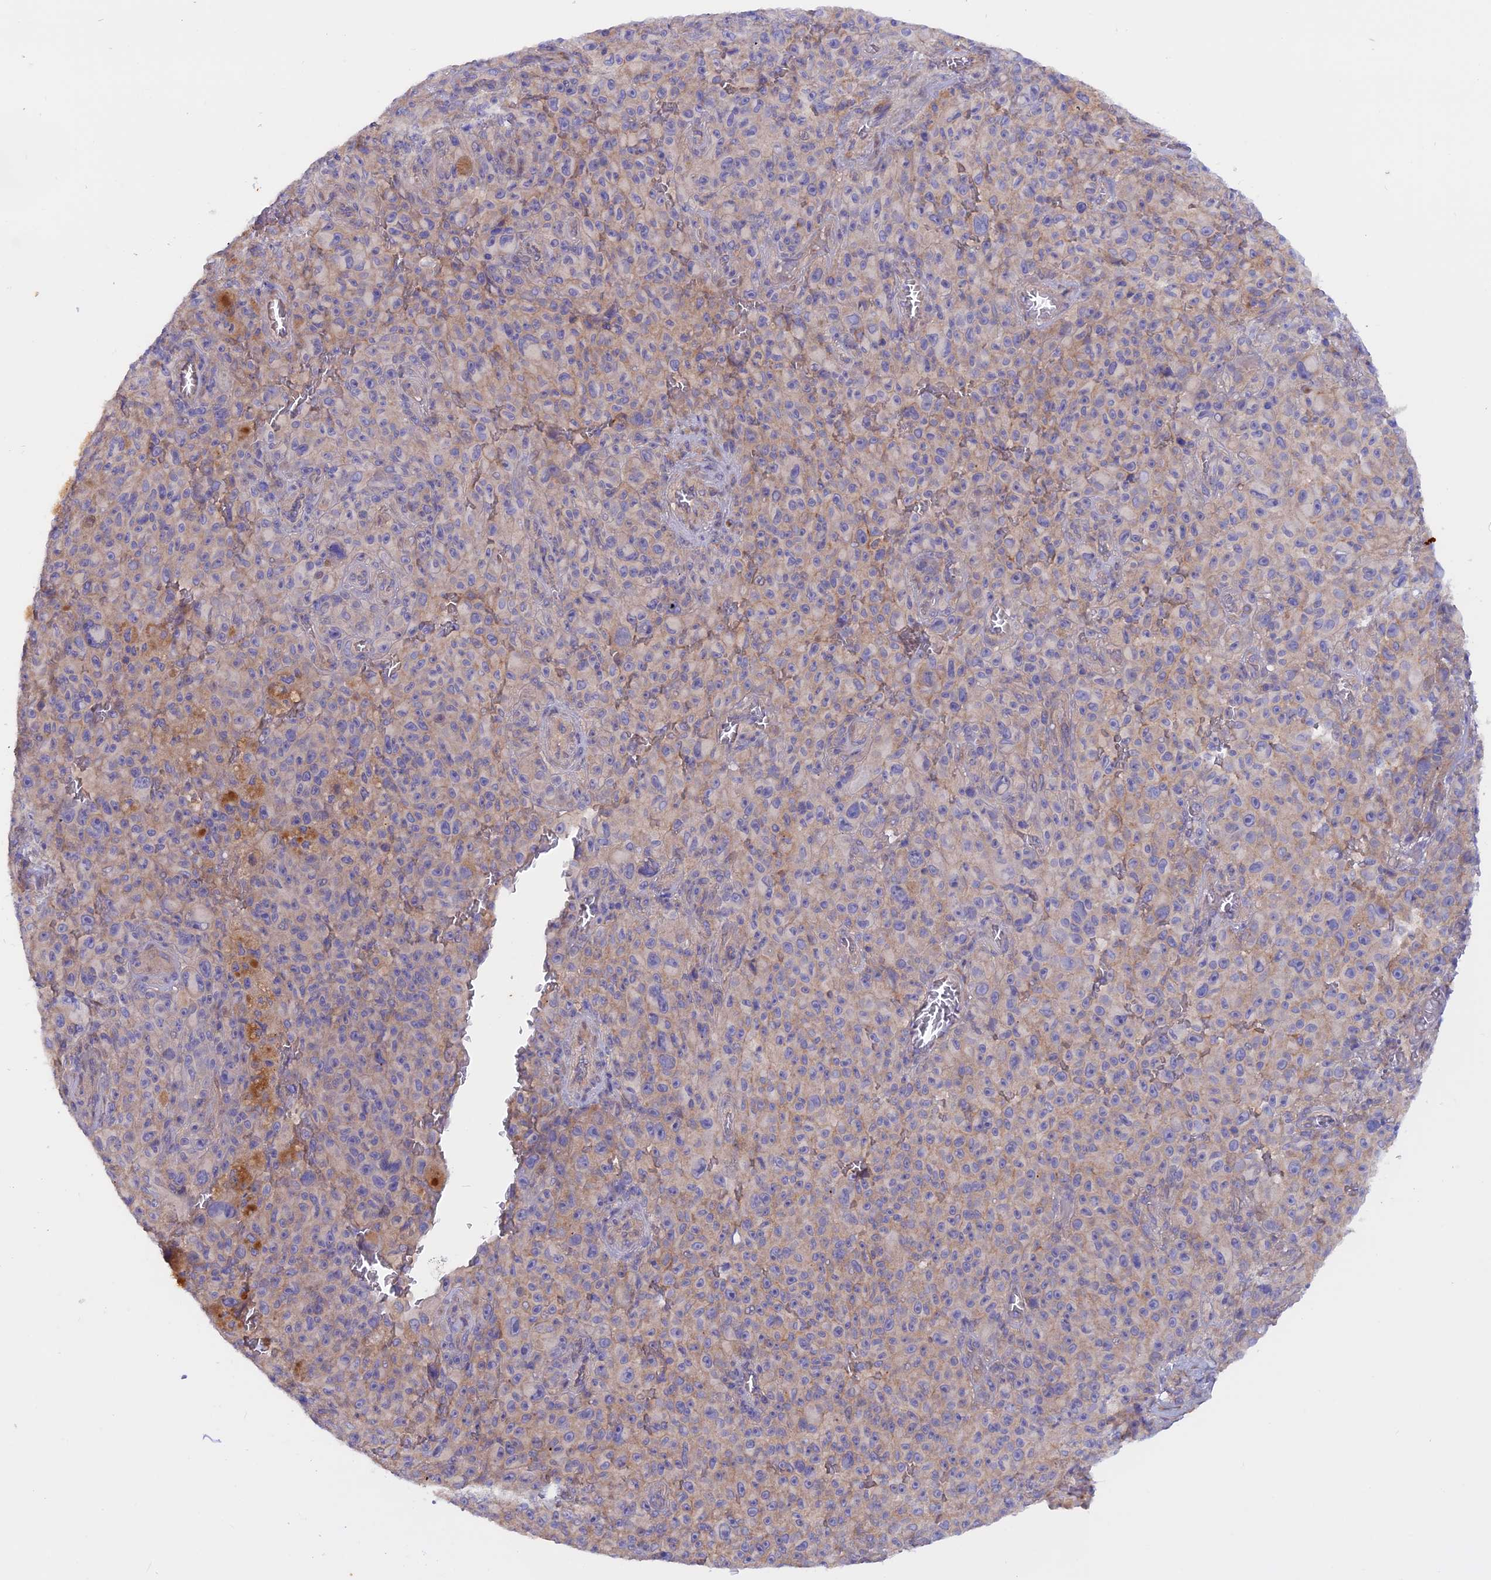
{"staining": {"intensity": "moderate", "quantity": "25%-75%", "location": "cytoplasmic/membranous"}, "tissue": "melanoma", "cell_type": "Tumor cells", "image_type": "cancer", "snomed": [{"axis": "morphology", "description": "Malignant melanoma, NOS"}, {"axis": "topography", "description": "Skin"}], "caption": "Moderate cytoplasmic/membranous protein positivity is appreciated in approximately 25%-75% of tumor cells in melanoma. Nuclei are stained in blue.", "gene": "HYCC1", "patient": {"sex": "female", "age": 82}}